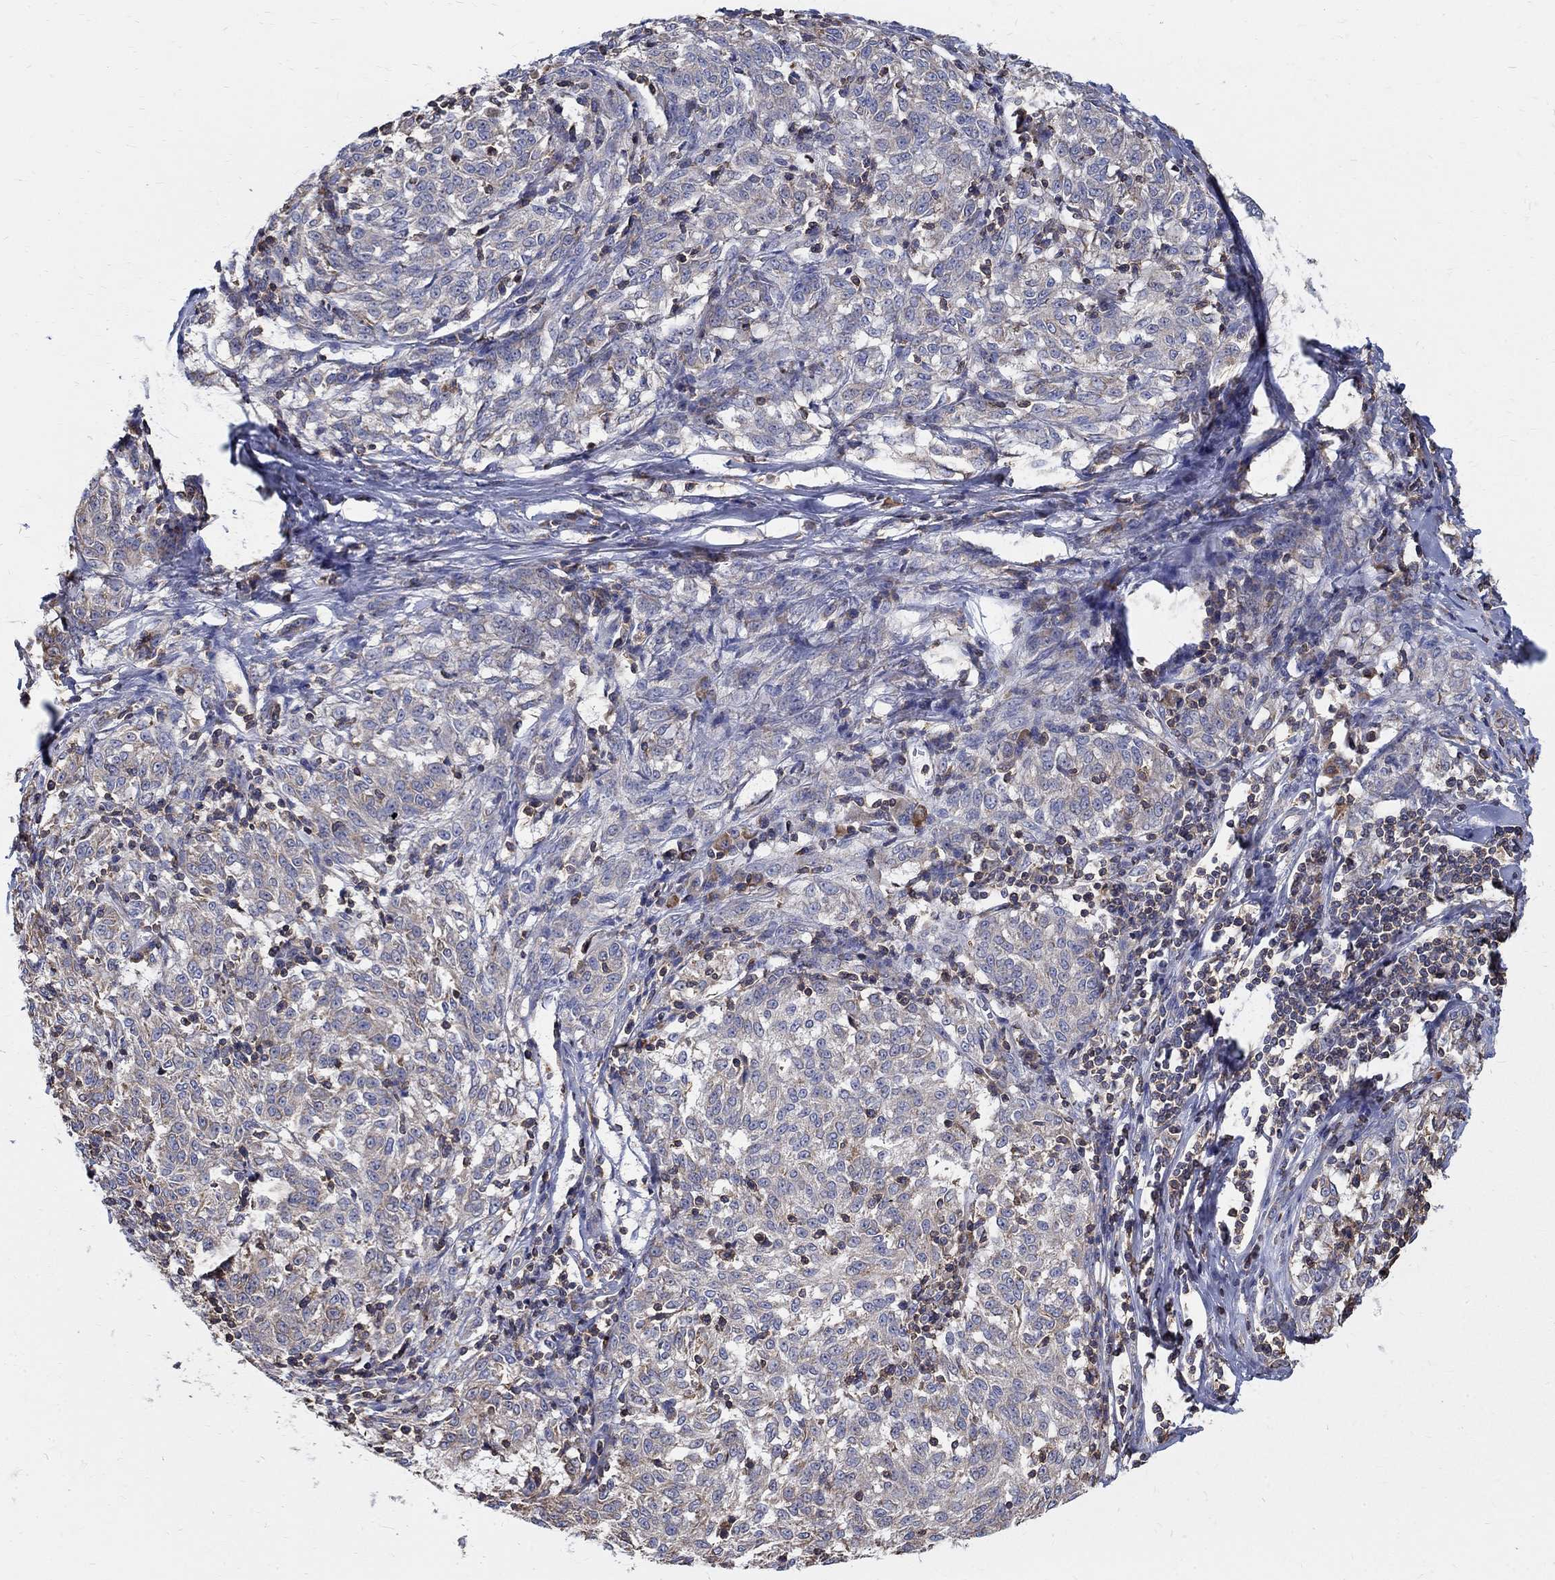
{"staining": {"intensity": "negative", "quantity": "none", "location": "none"}, "tissue": "melanoma", "cell_type": "Tumor cells", "image_type": "cancer", "snomed": [{"axis": "morphology", "description": "Malignant melanoma, NOS"}, {"axis": "topography", "description": "Skin"}], "caption": "This is an immunohistochemistry (IHC) micrograph of human malignant melanoma. There is no positivity in tumor cells.", "gene": "AGAP2", "patient": {"sex": "female", "age": 72}}